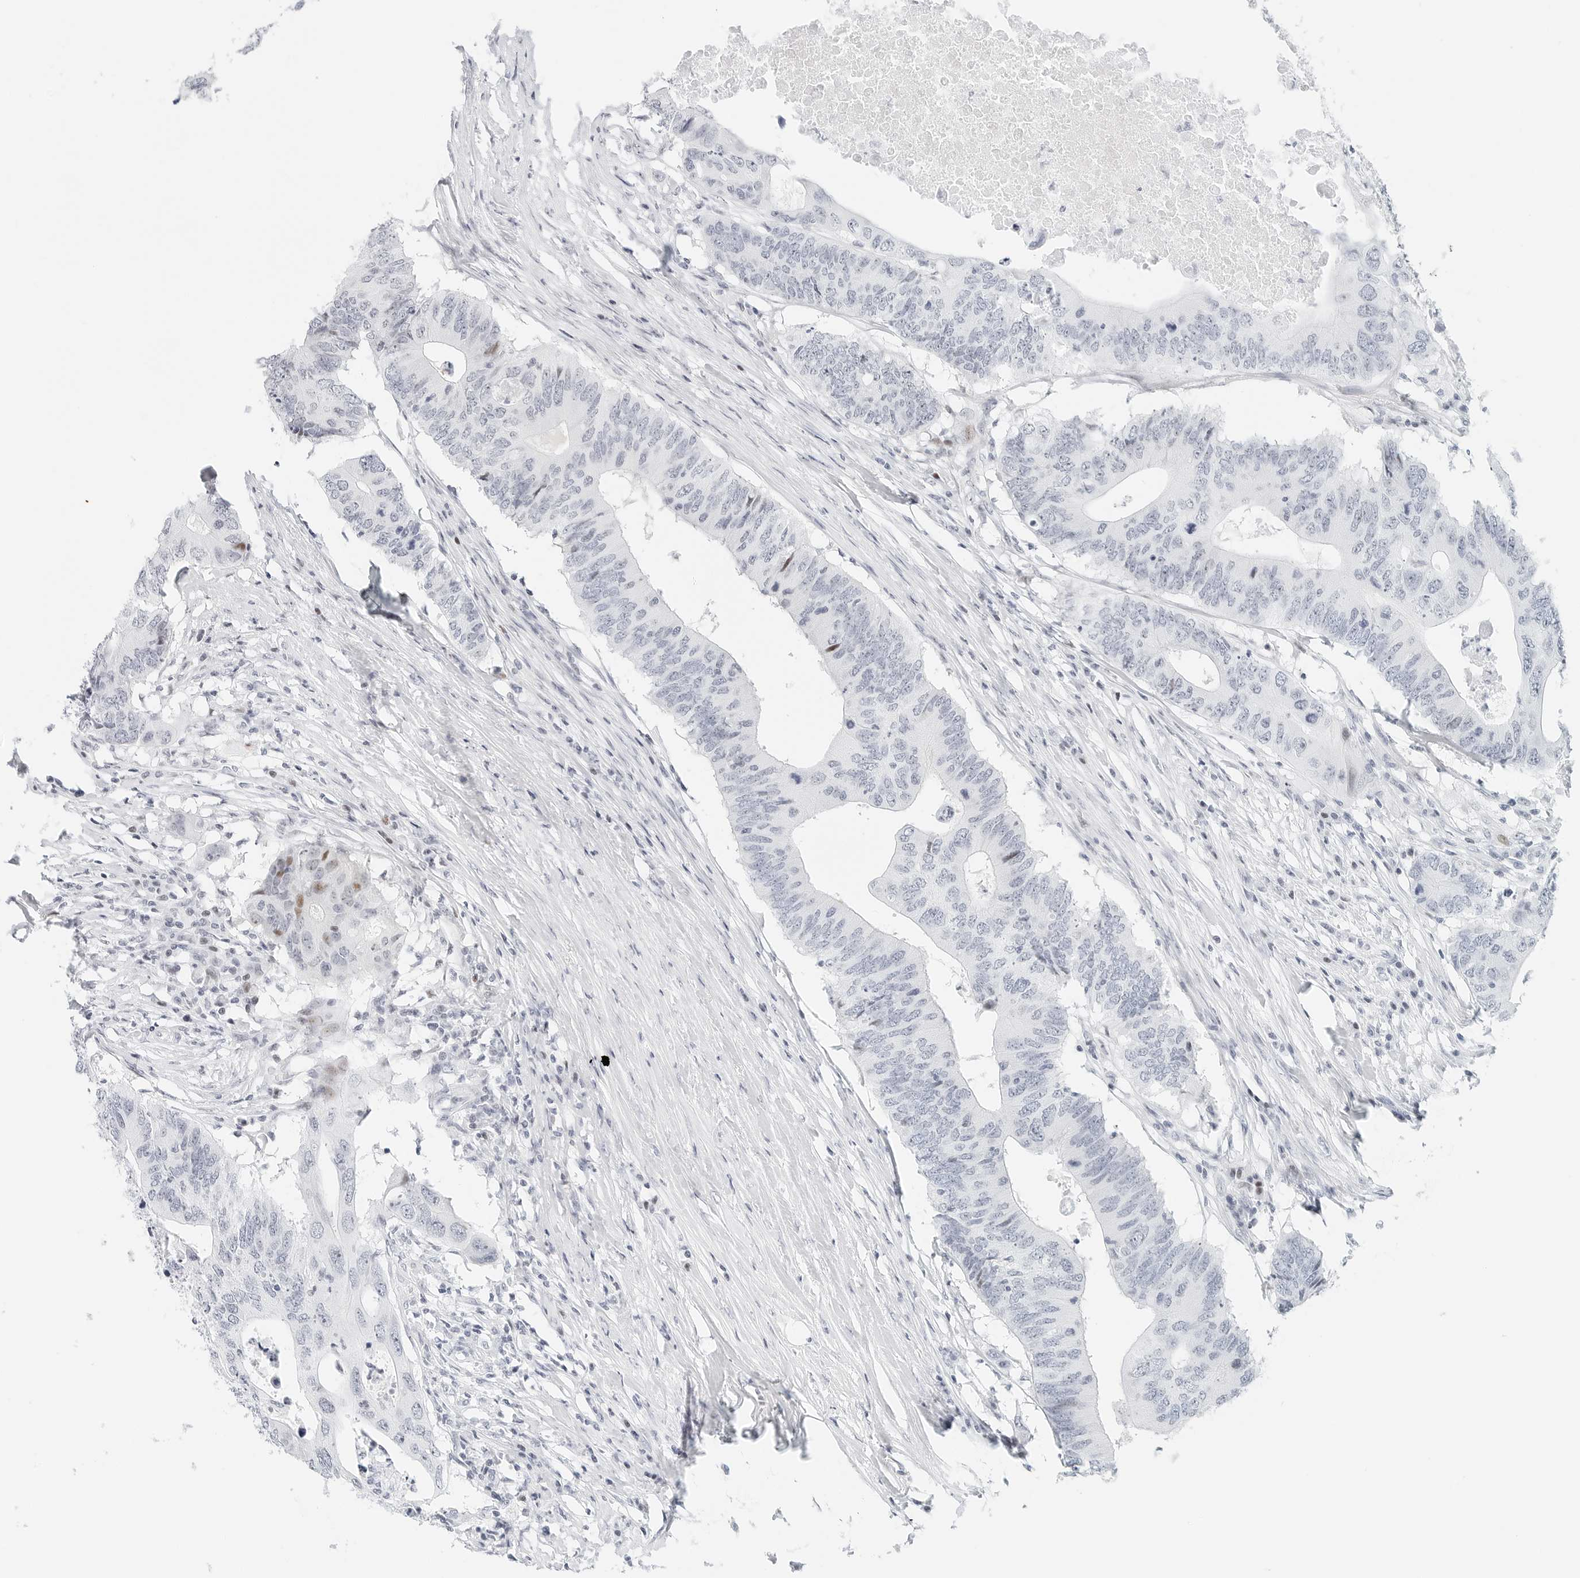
{"staining": {"intensity": "weak", "quantity": "<25%", "location": "nuclear"}, "tissue": "colorectal cancer", "cell_type": "Tumor cells", "image_type": "cancer", "snomed": [{"axis": "morphology", "description": "Adenocarcinoma, NOS"}, {"axis": "topography", "description": "Colon"}], "caption": "The micrograph shows no significant positivity in tumor cells of colorectal adenocarcinoma. (DAB immunohistochemistry, high magnification).", "gene": "NTMT2", "patient": {"sex": "male", "age": 71}}